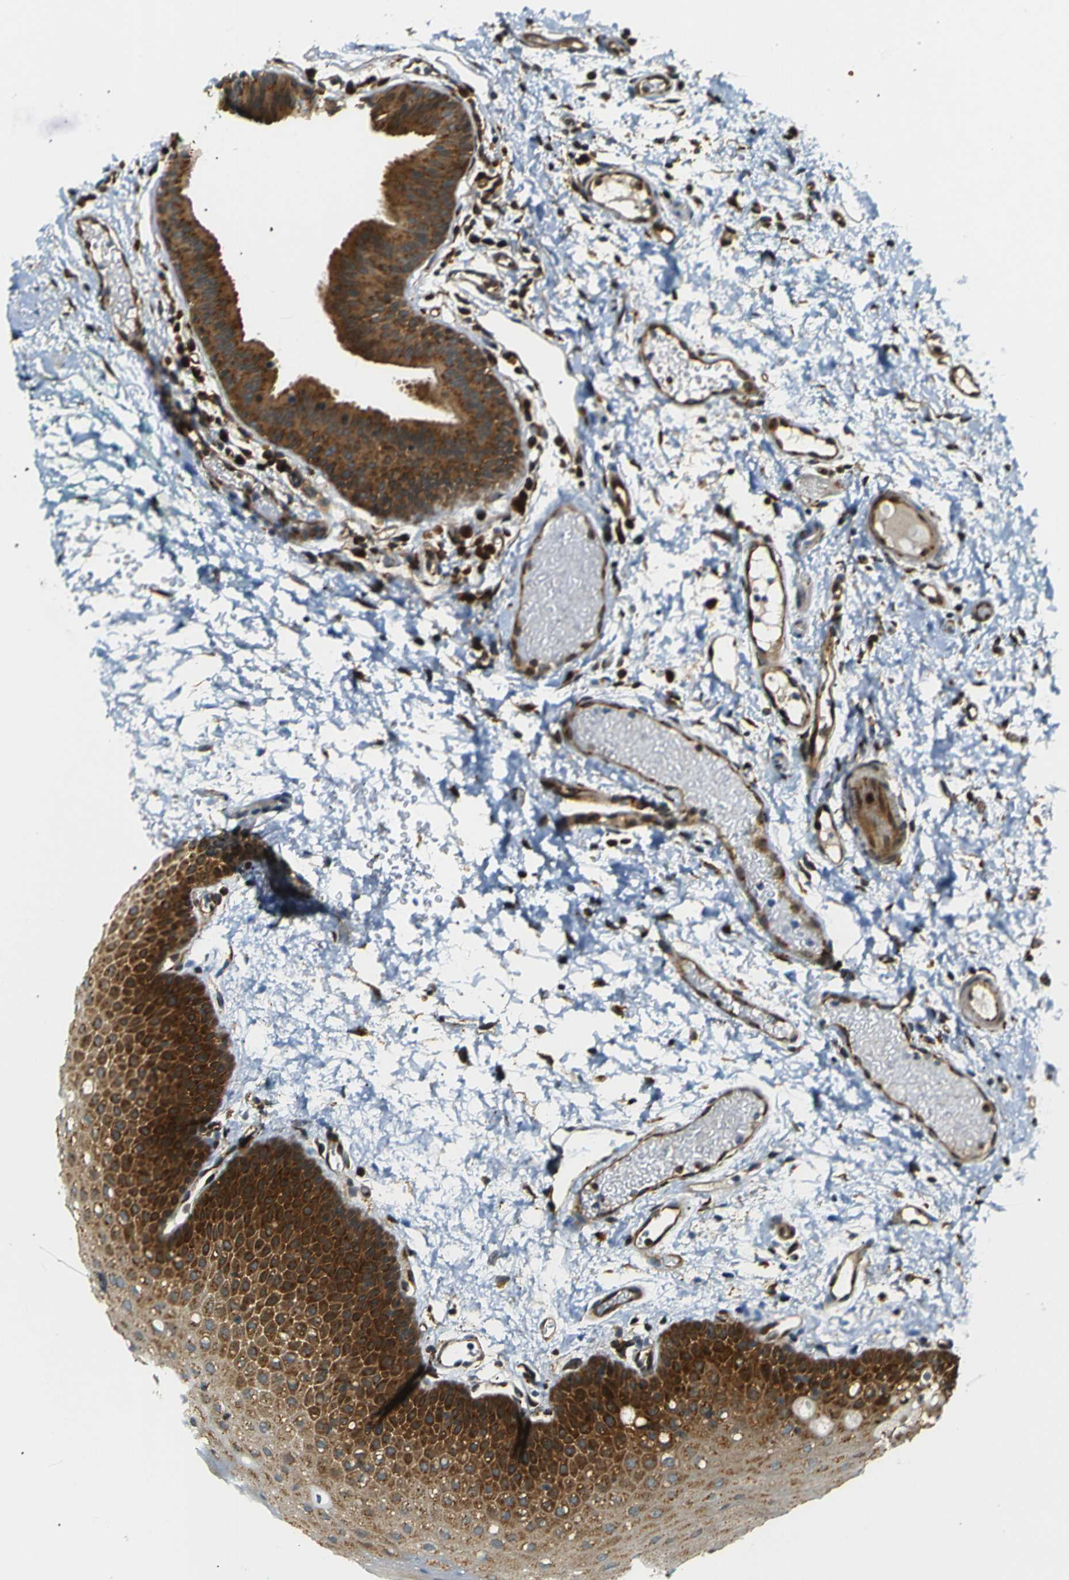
{"staining": {"intensity": "strong", "quantity": ">75%", "location": "cytoplasmic/membranous"}, "tissue": "oral mucosa", "cell_type": "Squamous epithelial cells", "image_type": "normal", "snomed": [{"axis": "morphology", "description": "Normal tissue, NOS"}, {"axis": "morphology", "description": "Squamous cell carcinoma, NOS"}, {"axis": "topography", "description": "Oral tissue"}, {"axis": "topography", "description": "Salivary gland"}, {"axis": "topography", "description": "Head-Neck"}], "caption": "Immunohistochemistry micrograph of benign oral mucosa: human oral mucosa stained using IHC demonstrates high levels of strong protein expression localized specifically in the cytoplasmic/membranous of squamous epithelial cells, appearing as a cytoplasmic/membranous brown color.", "gene": "ABCE1", "patient": {"sex": "female", "age": 62}}